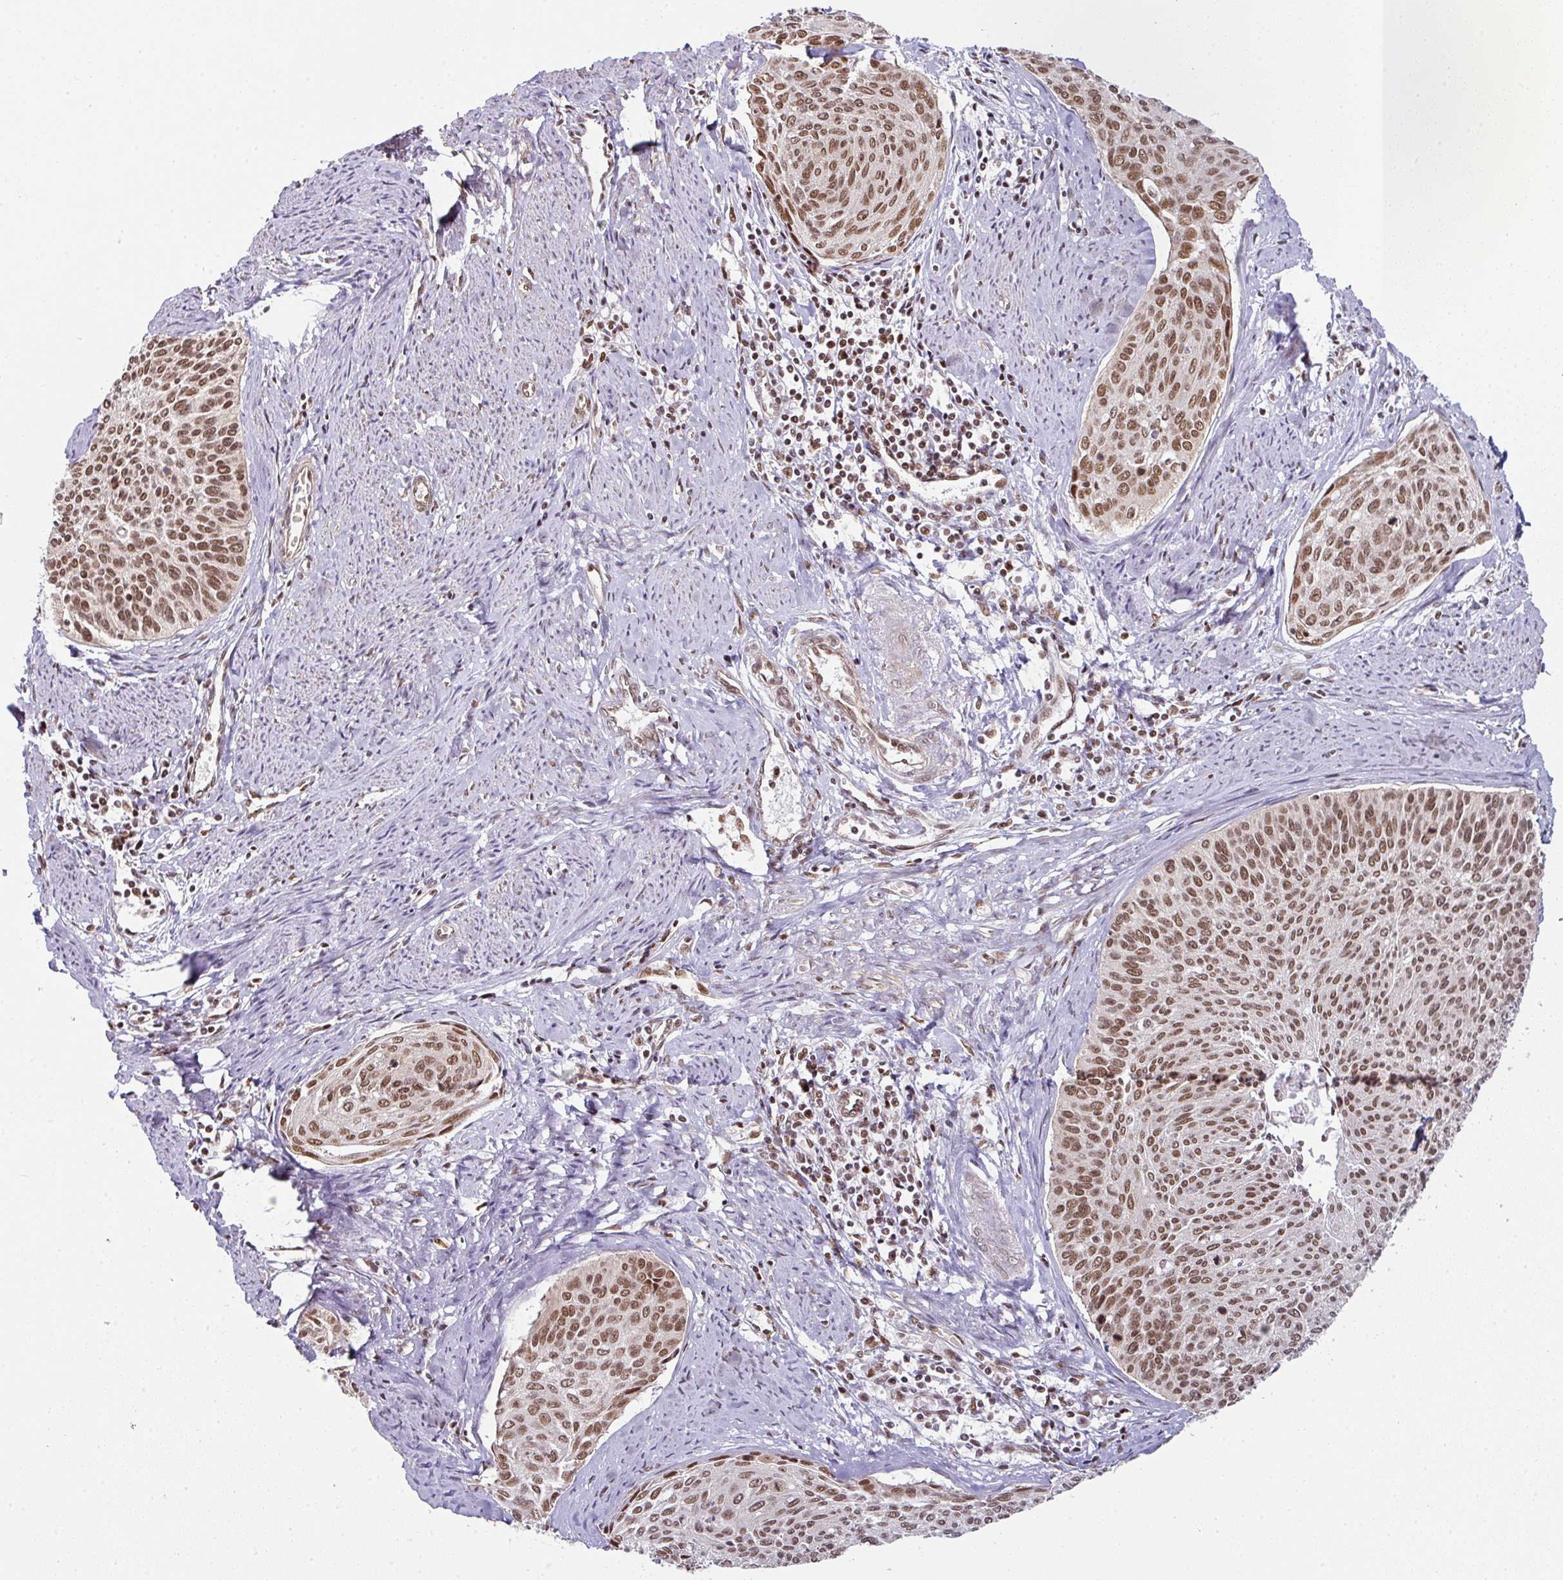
{"staining": {"intensity": "moderate", "quantity": ">75%", "location": "nuclear"}, "tissue": "cervical cancer", "cell_type": "Tumor cells", "image_type": "cancer", "snomed": [{"axis": "morphology", "description": "Squamous cell carcinoma, NOS"}, {"axis": "topography", "description": "Cervix"}], "caption": "Approximately >75% of tumor cells in human squamous cell carcinoma (cervical) reveal moderate nuclear protein positivity as visualized by brown immunohistochemical staining.", "gene": "NCOA5", "patient": {"sex": "female", "age": 55}}